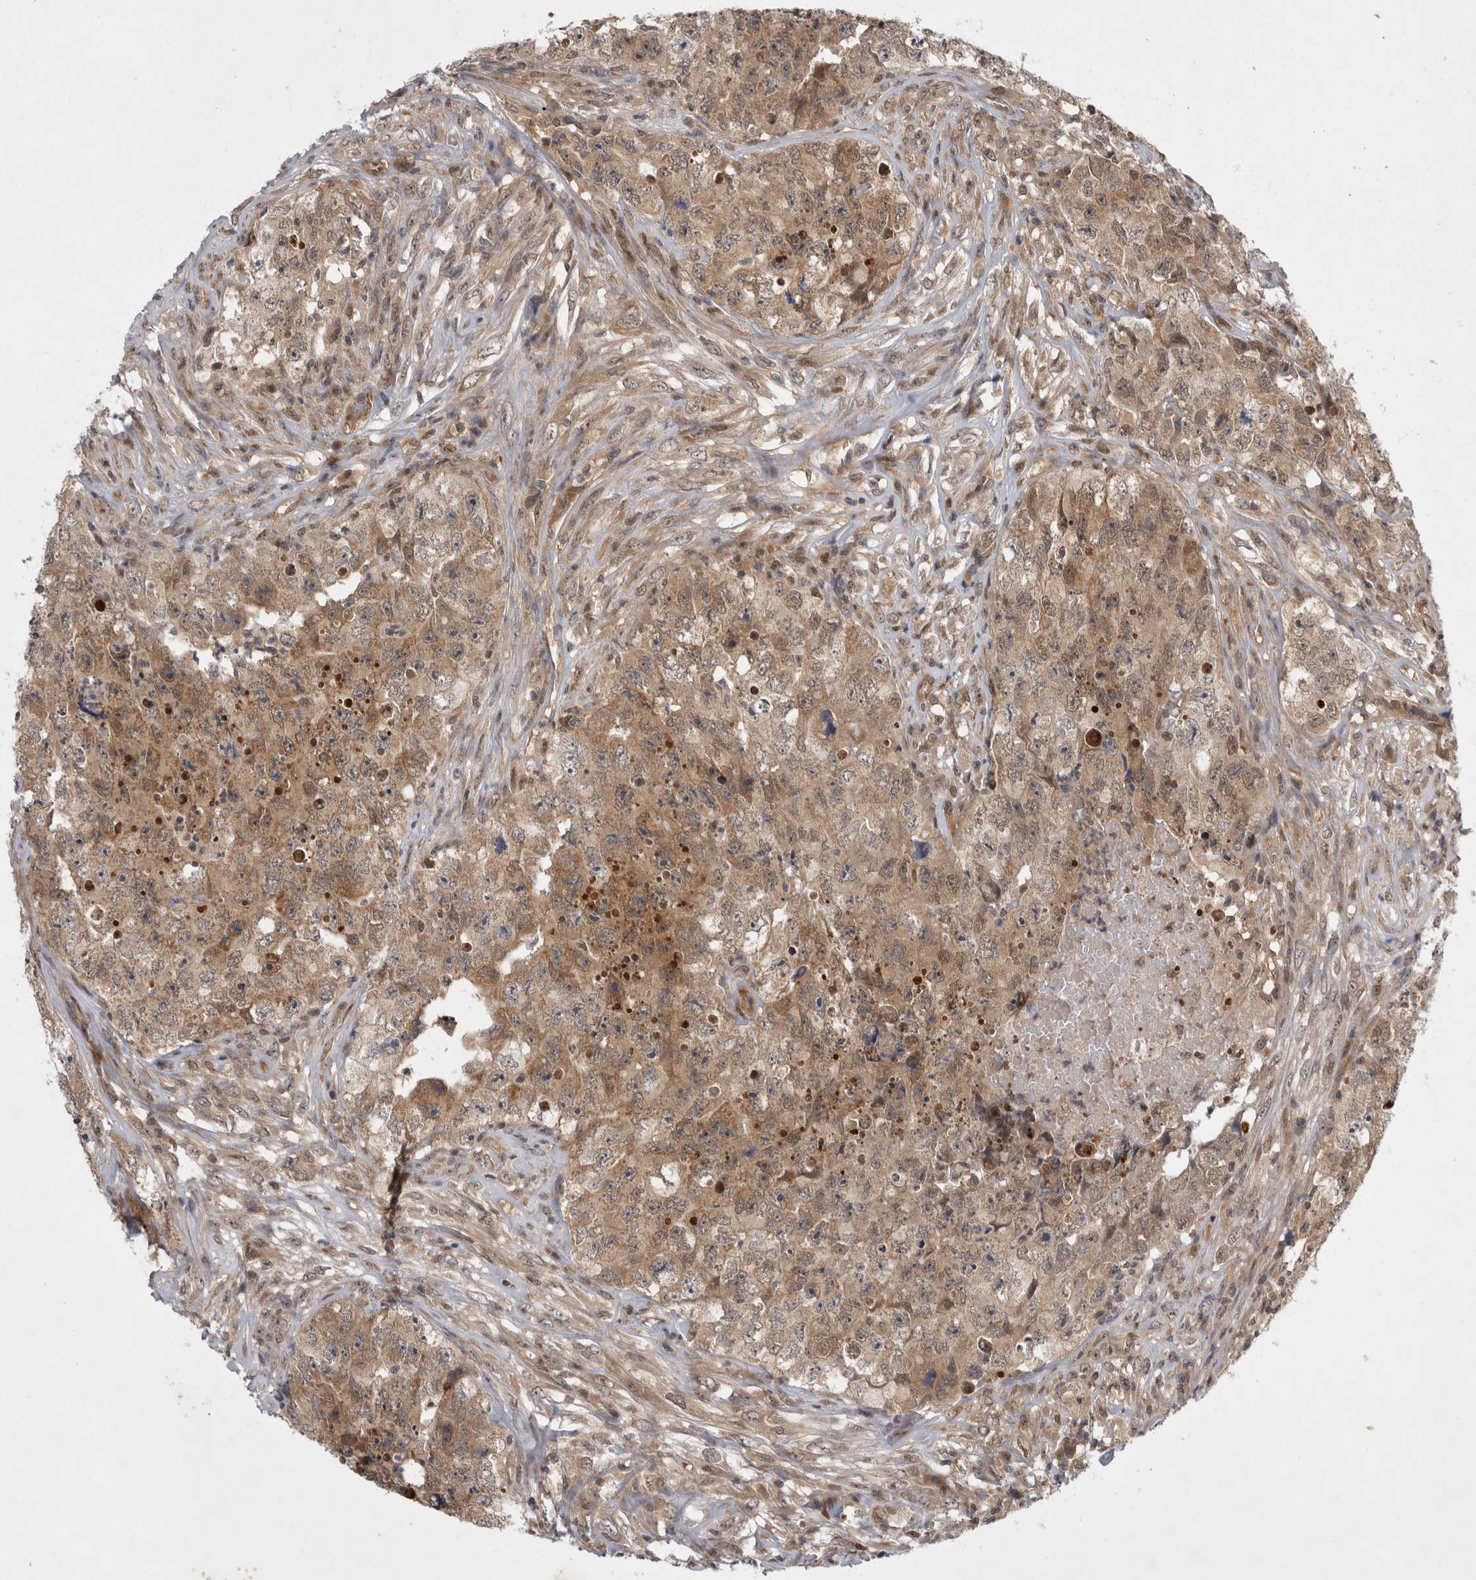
{"staining": {"intensity": "moderate", "quantity": ">75%", "location": "cytoplasmic/membranous"}, "tissue": "testis cancer", "cell_type": "Tumor cells", "image_type": "cancer", "snomed": [{"axis": "morphology", "description": "Carcinoma, Embryonal, NOS"}, {"axis": "topography", "description": "Testis"}], "caption": "Testis cancer (embryonal carcinoma) was stained to show a protein in brown. There is medium levels of moderate cytoplasmic/membranous expression in approximately >75% of tumor cells. The protein of interest is stained brown, and the nuclei are stained in blue (DAB (3,3'-diaminobenzidine) IHC with brightfield microscopy, high magnification).", "gene": "PSMB2", "patient": {"sex": "male", "age": 32}}